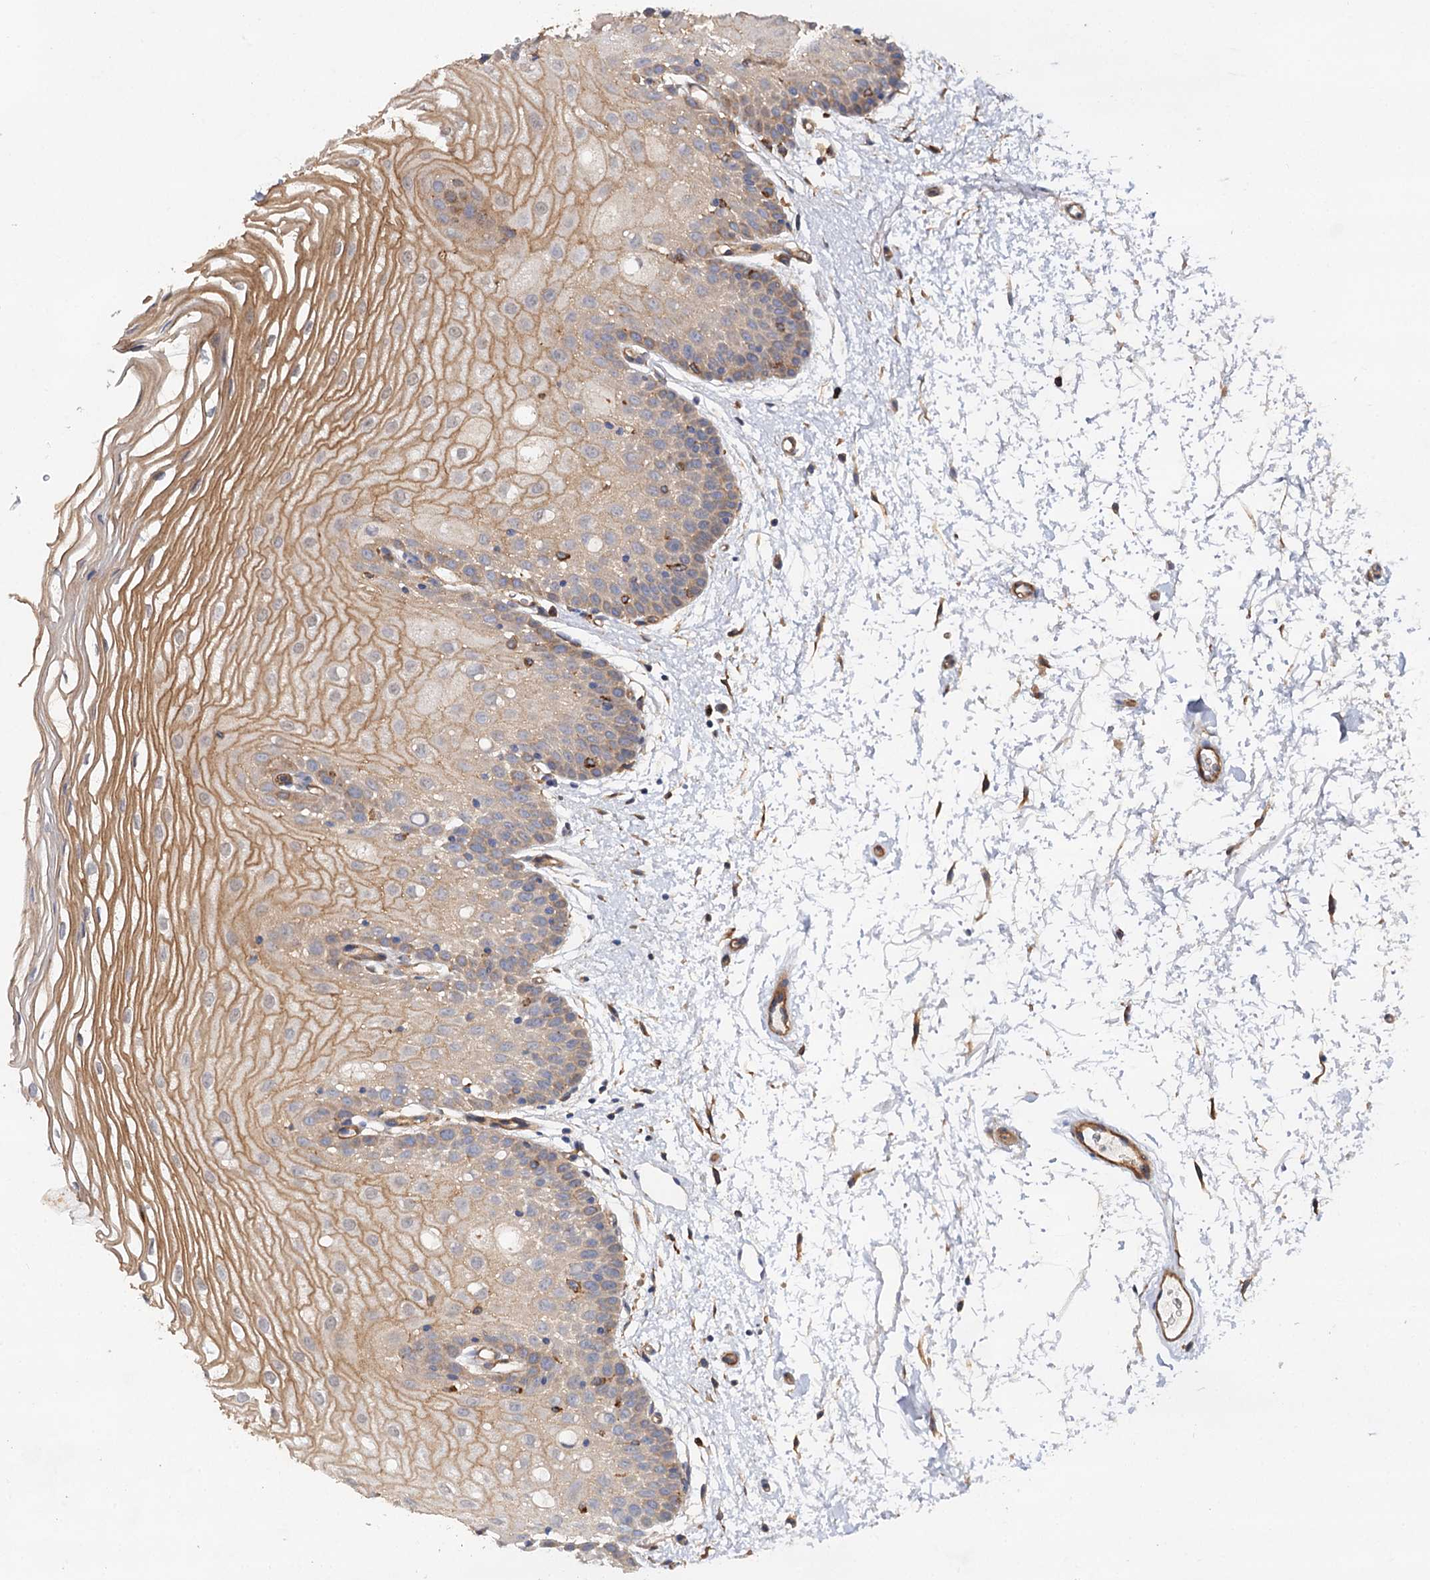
{"staining": {"intensity": "moderate", "quantity": "<25%", "location": "cytoplasmic/membranous"}, "tissue": "oral mucosa", "cell_type": "Squamous epithelial cells", "image_type": "normal", "snomed": [{"axis": "morphology", "description": "Normal tissue, NOS"}, {"axis": "topography", "description": "Oral tissue"}, {"axis": "topography", "description": "Tounge, NOS"}], "caption": "Squamous epithelial cells show low levels of moderate cytoplasmic/membranous staining in about <25% of cells in normal oral mucosa.", "gene": "CSAD", "patient": {"sex": "female", "age": 73}}